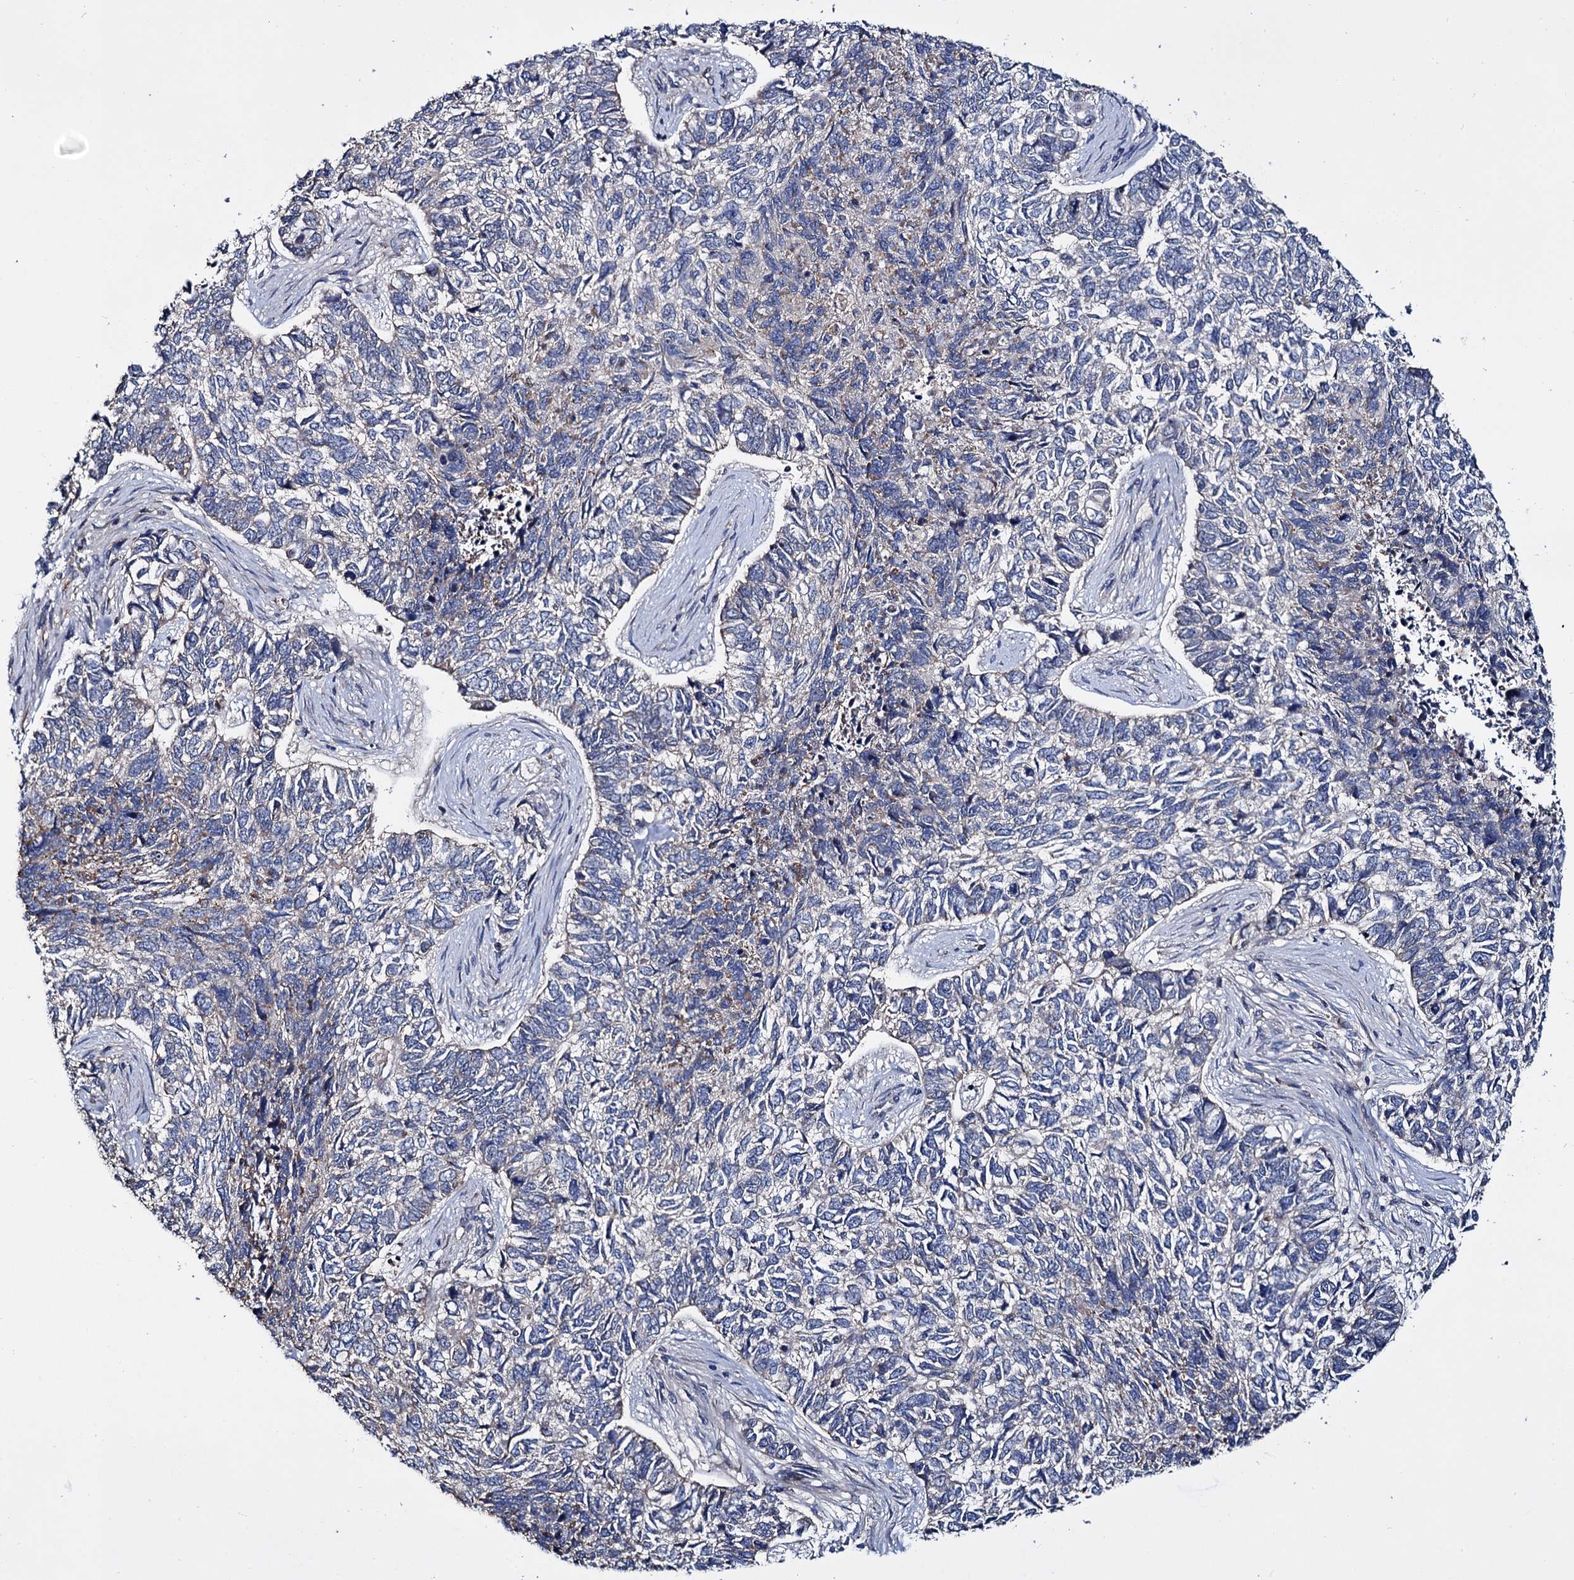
{"staining": {"intensity": "negative", "quantity": "none", "location": "none"}, "tissue": "skin cancer", "cell_type": "Tumor cells", "image_type": "cancer", "snomed": [{"axis": "morphology", "description": "Basal cell carcinoma"}, {"axis": "topography", "description": "Skin"}], "caption": "A high-resolution photomicrograph shows IHC staining of skin cancer, which demonstrates no significant expression in tumor cells. The staining is performed using DAB (3,3'-diaminobenzidine) brown chromogen with nuclei counter-stained in using hematoxylin.", "gene": "CEP192", "patient": {"sex": "female", "age": 65}}